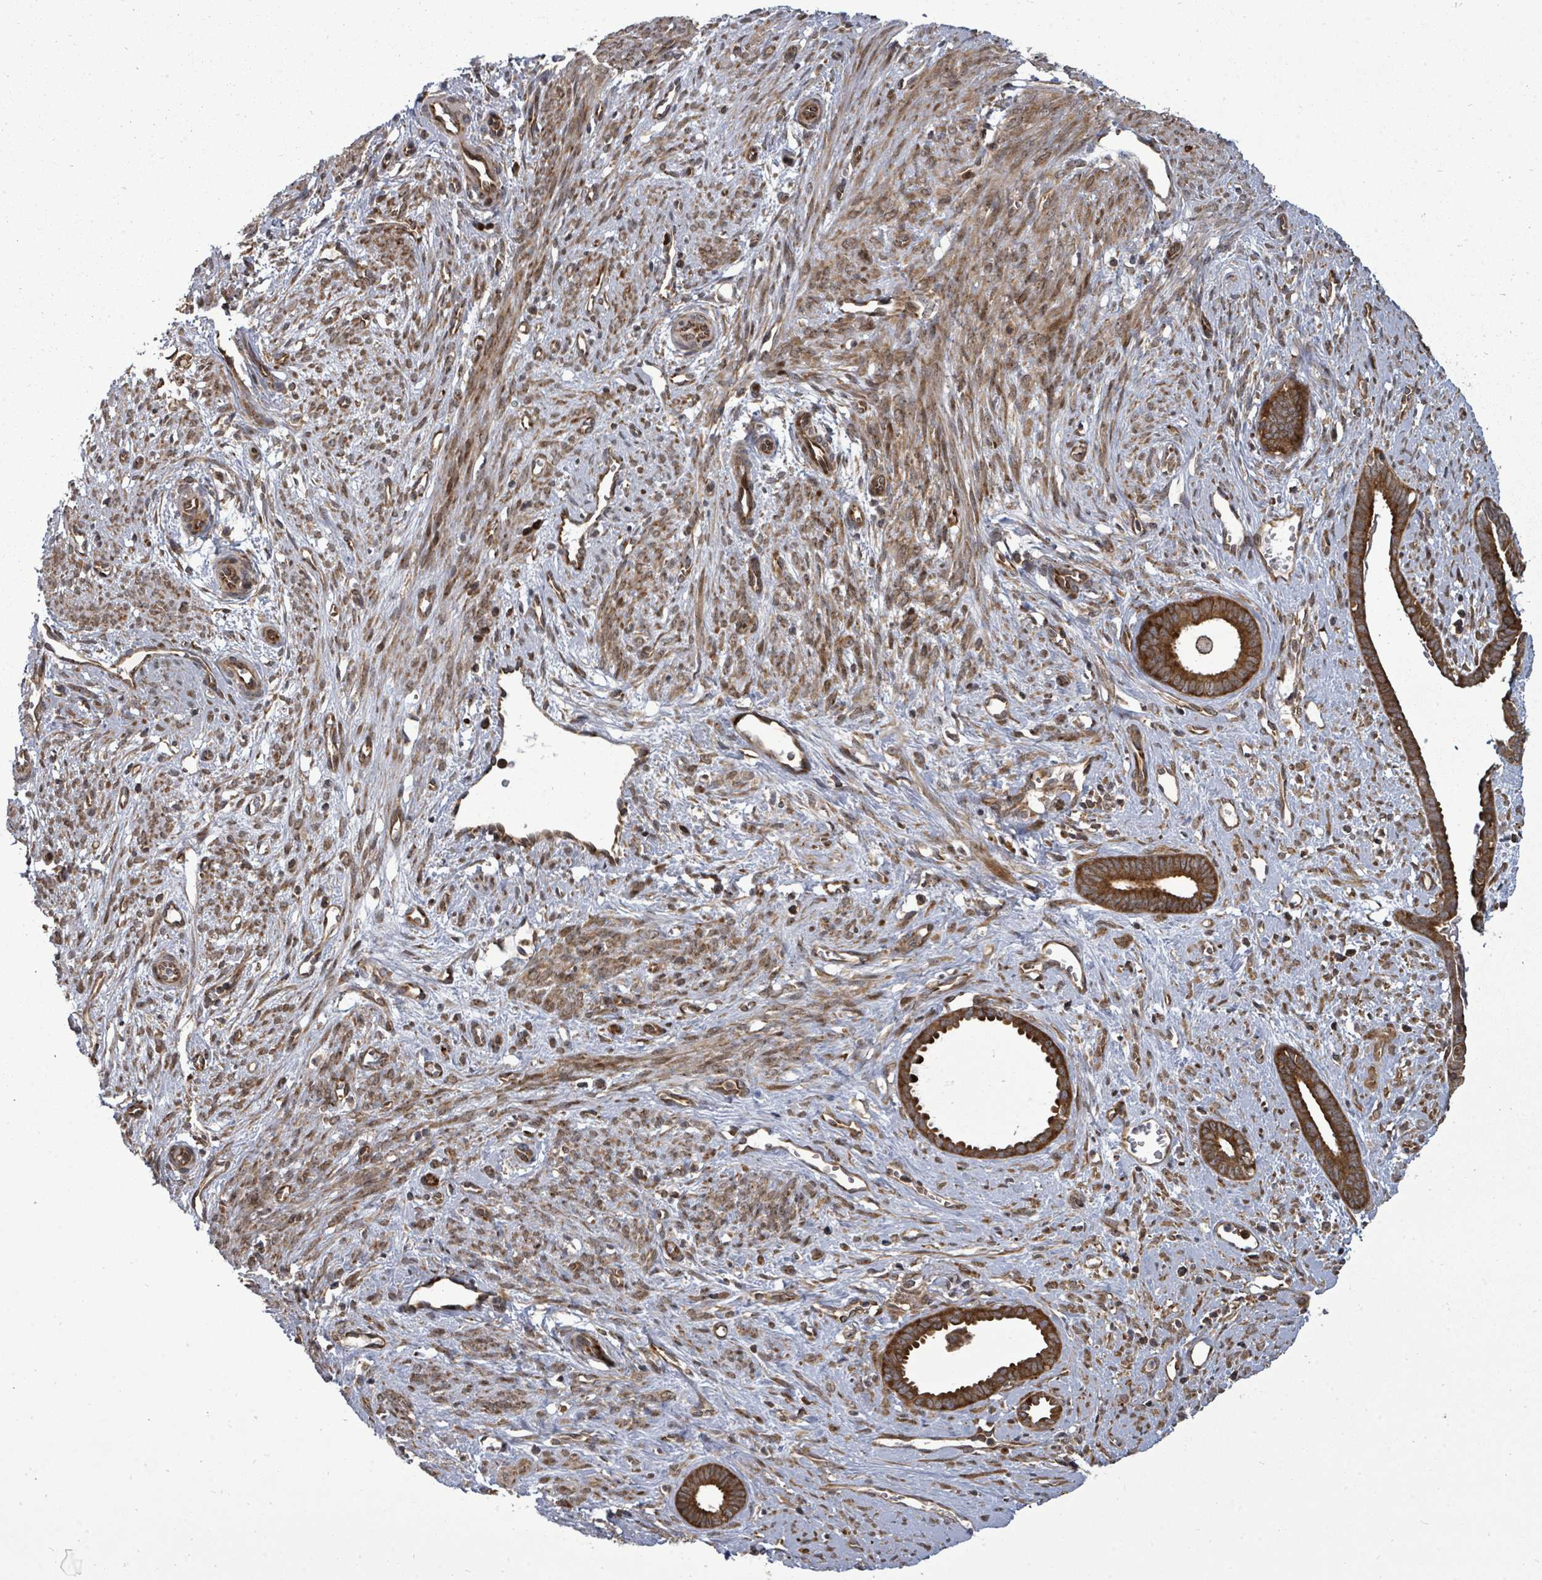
{"staining": {"intensity": "moderate", "quantity": "25%-75%", "location": "cytoplasmic/membranous"}, "tissue": "endometrium", "cell_type": "Cells in endometrial stroma", "image_type": "normal", "snomed": [{"axis": "morphology", "description": "Normal tissue, NOS"}, {"axis": "topography", "description": "Endometrium"}], "caption": "A micrograph showing moderate cytoplasmic/membranous staining in approximately 25%-75% of cells in endometrial stroma in unremarkable endometrium, as visualized by brown immunohistochemical staining.", "gene": "EIF3CL", "patient": {"sex": "female", "age": 61}}